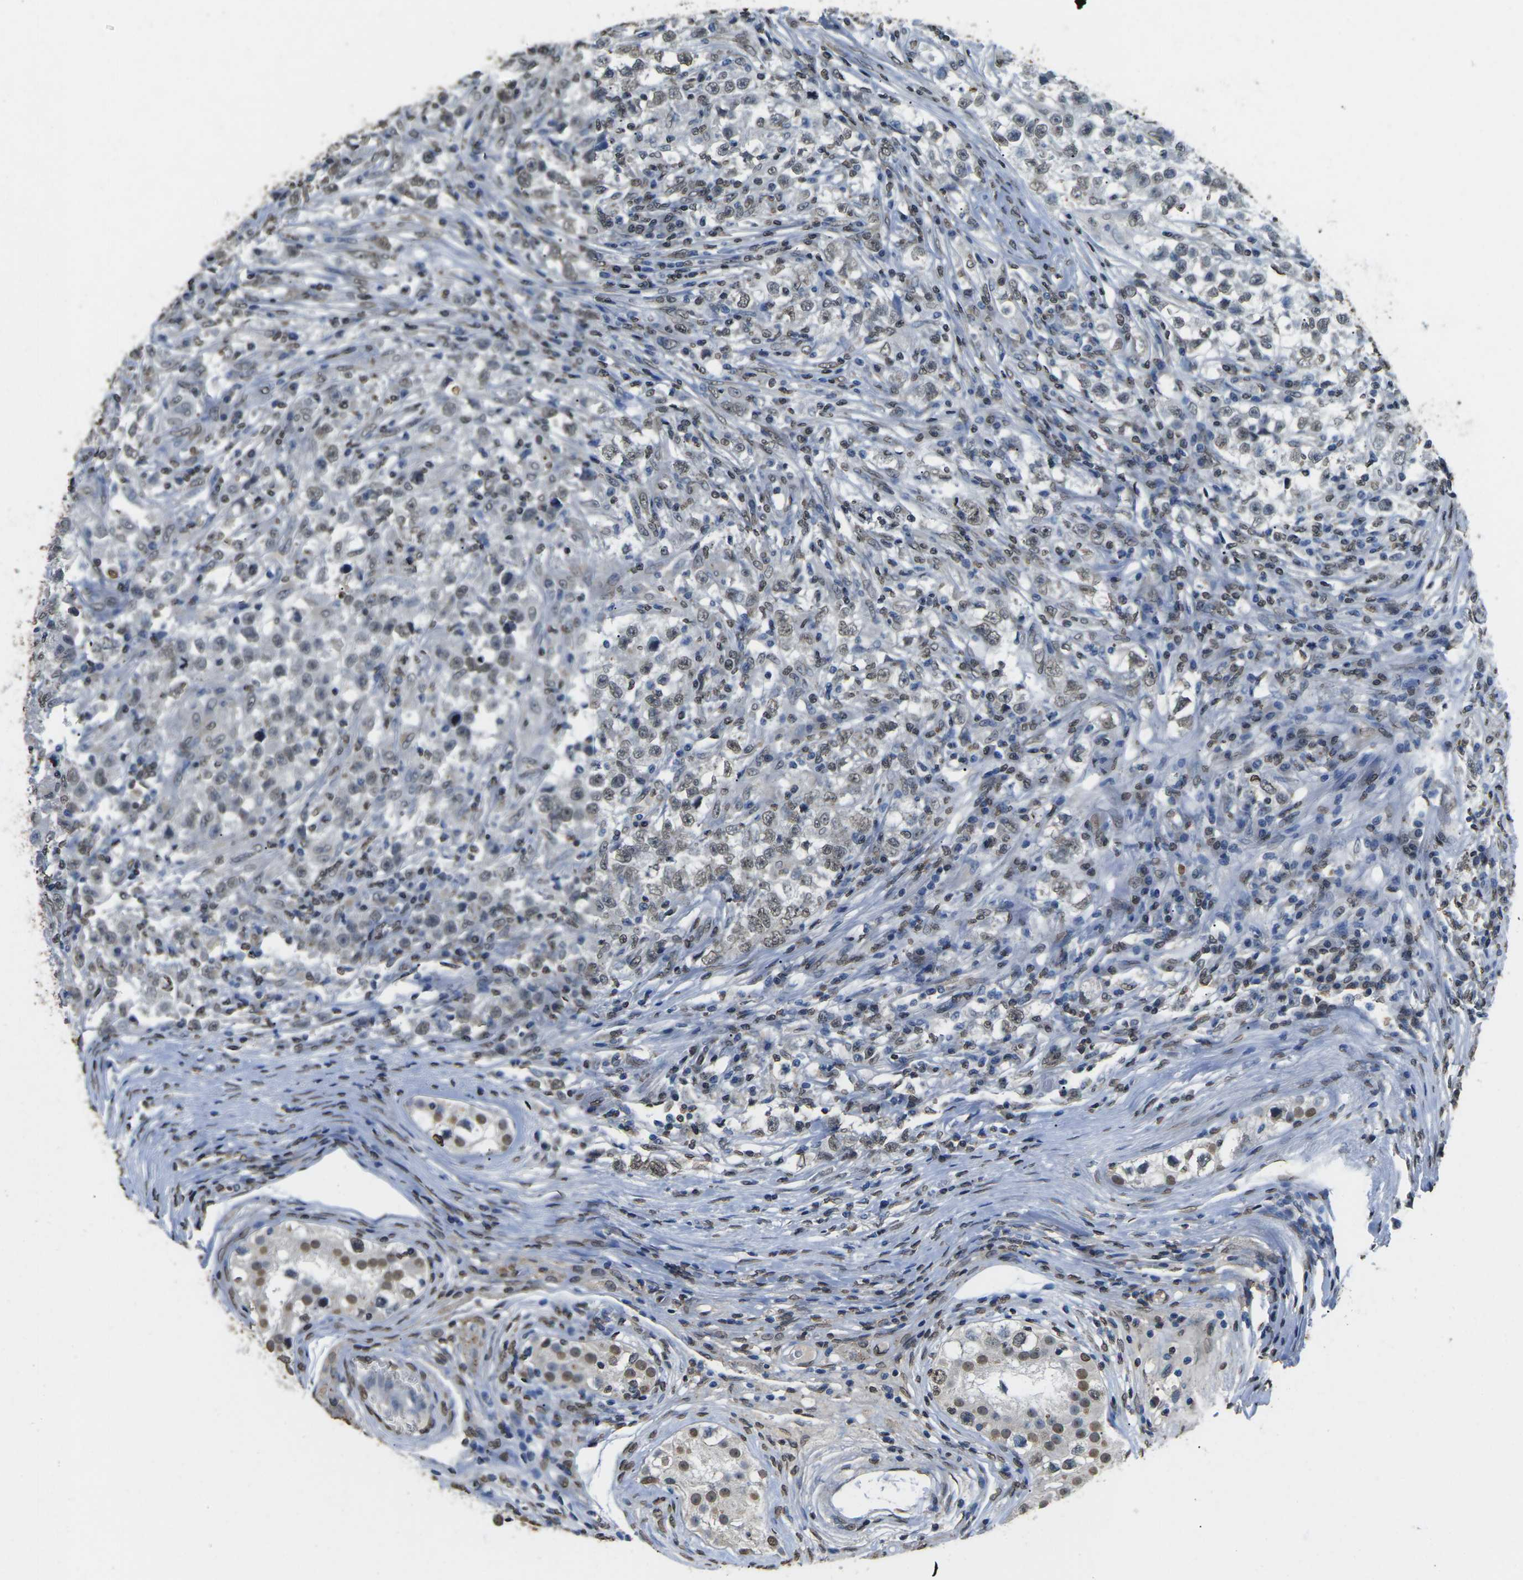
{"staining": {"intensity": "weak", "quantity": "25%-75%", "location": "nuclear"}, "tissue": "testis cancer", "cell_type": "Tumor cells", "image_type": "cancer", "snomed": [{"axis": "morphology", "description": "Carcinoma, Embryonal, NOS"}, {"axis": "topography", "description": "Testis"}], "caption": "Protein expression by immunohistochemistry reveals weak nuclear staining in about 25%-75% of tumor cells in testis cancer.", "gene": "SCNN1B", "patient": {"sex": "male", "age": 21}}